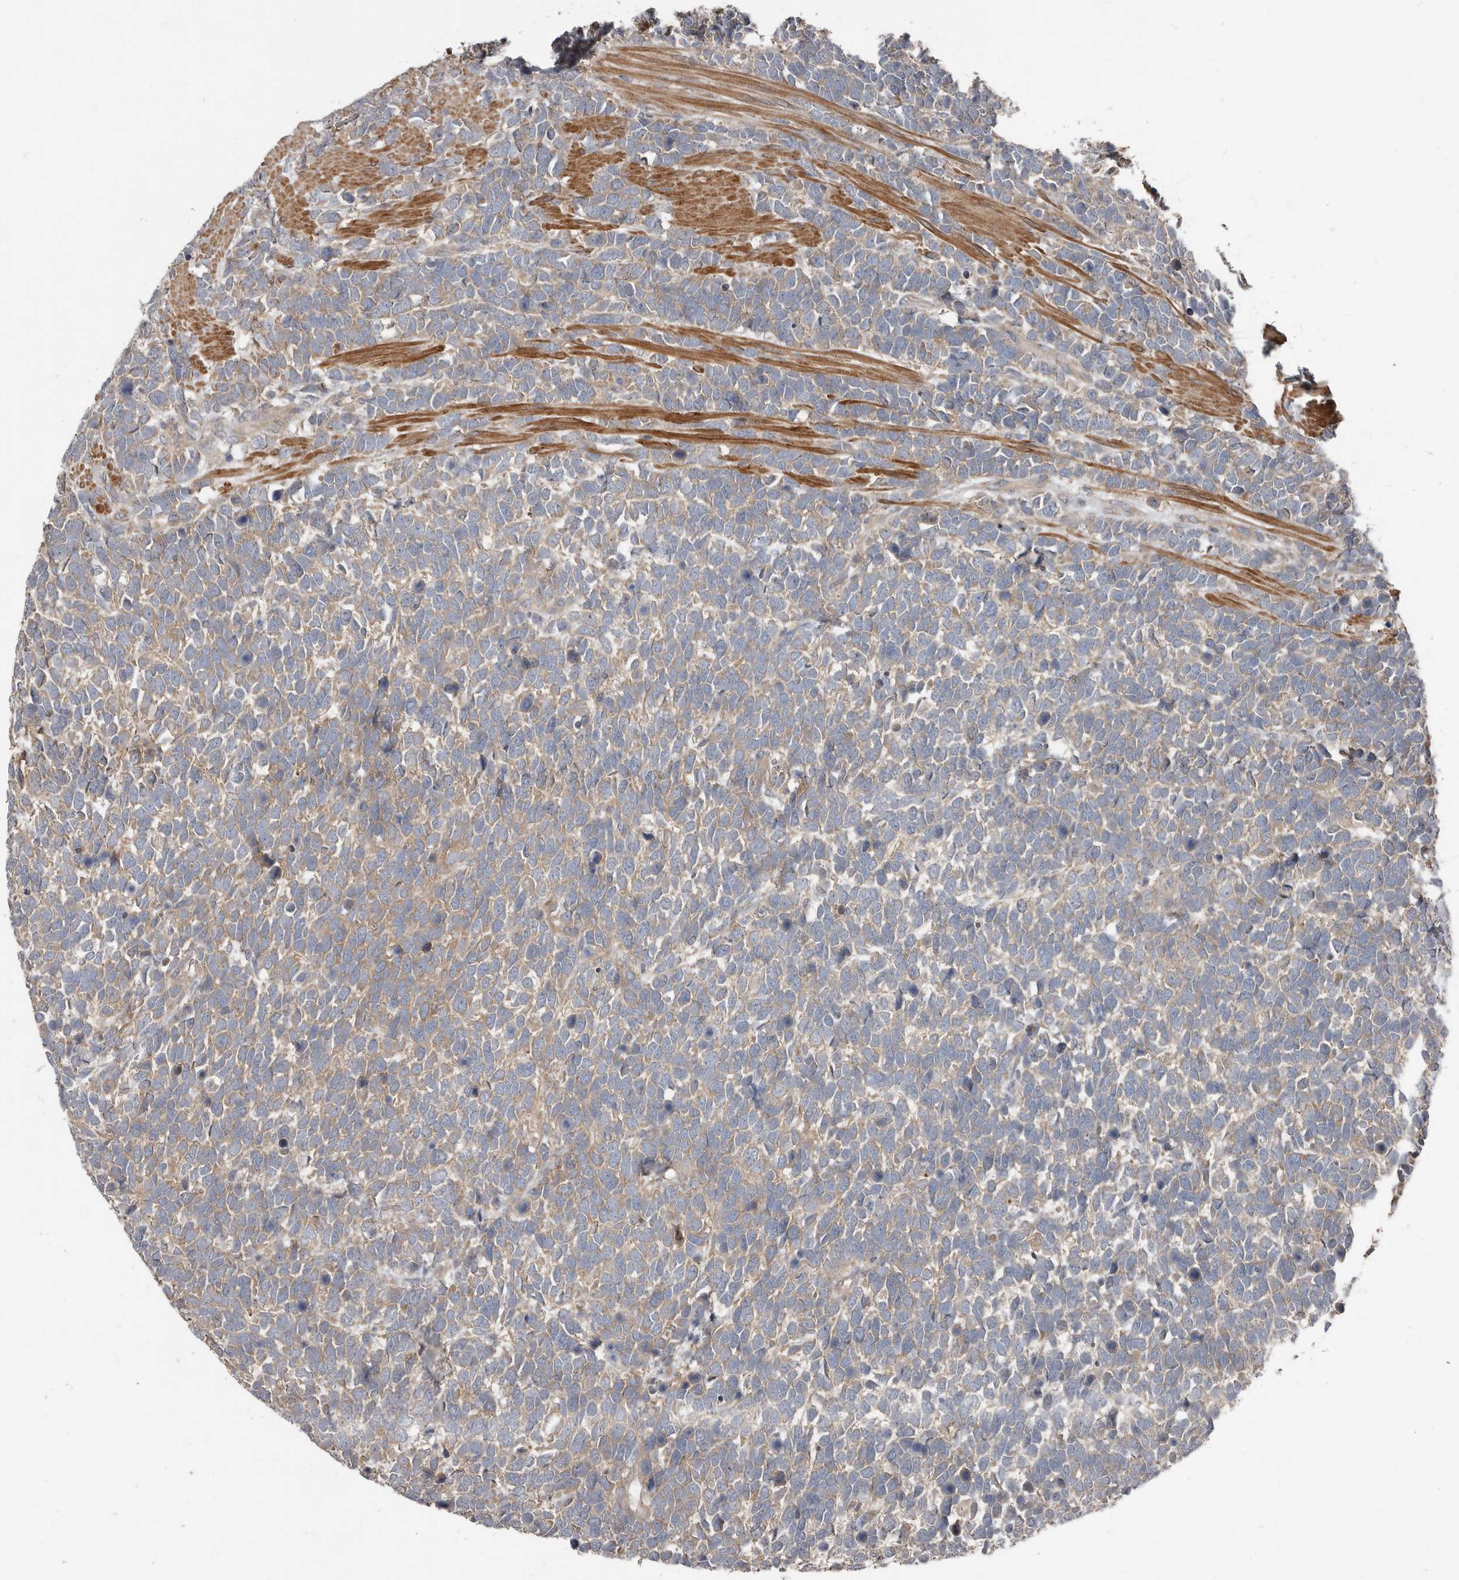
{"staining": {"intensity": "moderate", "quantity": "25%-75%", "location": "cytoplasmic/membranous"}, "tissue": "urothelial cancer", "cell_type": "Tumor cells", "image_type": "cancer", "snomed": [{"axis": "morphology", "description": "Urothelial carcinoma, High grade"}, {"axis": "topography", "description": "Urinary bladder"}], "caption": "A micrograph of human urothelial cancer stained for a protein exhibits moderate cytoplasmic/membranous brown staining in tumor cells.", "gene": "AKNAD1", "patient": {"sex": "female", "age": 82}}